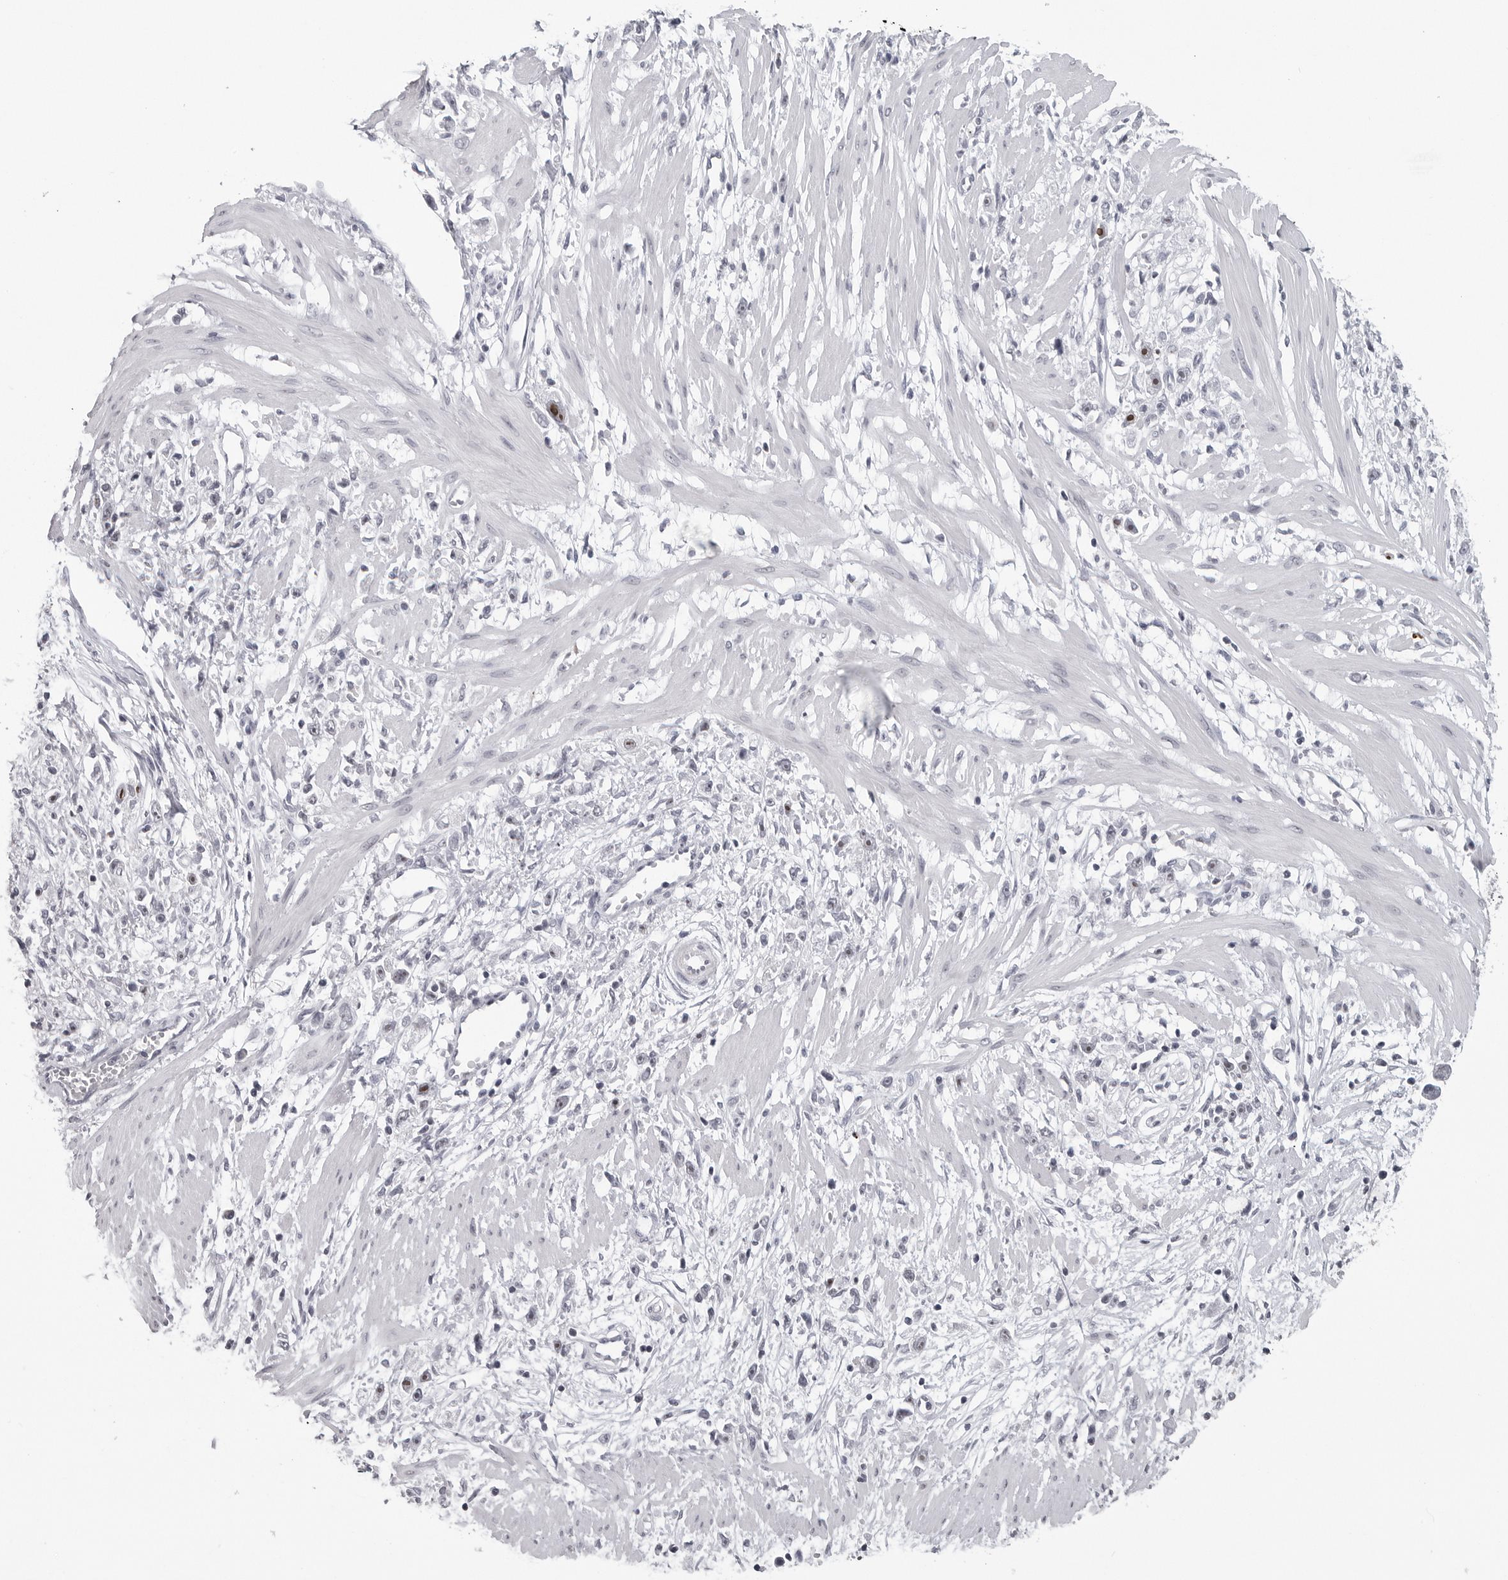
{"staining": {"intensity": "negative", "quantity": "none", "location": "none"}, "tissue": "stomach cancer", "cell_type": "Tumor cells", "image_type": "cancer", "snomed": [{"axis": "morphology", "description": "Adenocarcinoma, NOS"}, {"axis": "topography", "description": "Stomach"}], "caption": "Tumor cells are negative for protein expression in human stomach cancer.", "gene": "DDX54", "patient": {"sex": "female", "age": 59}}